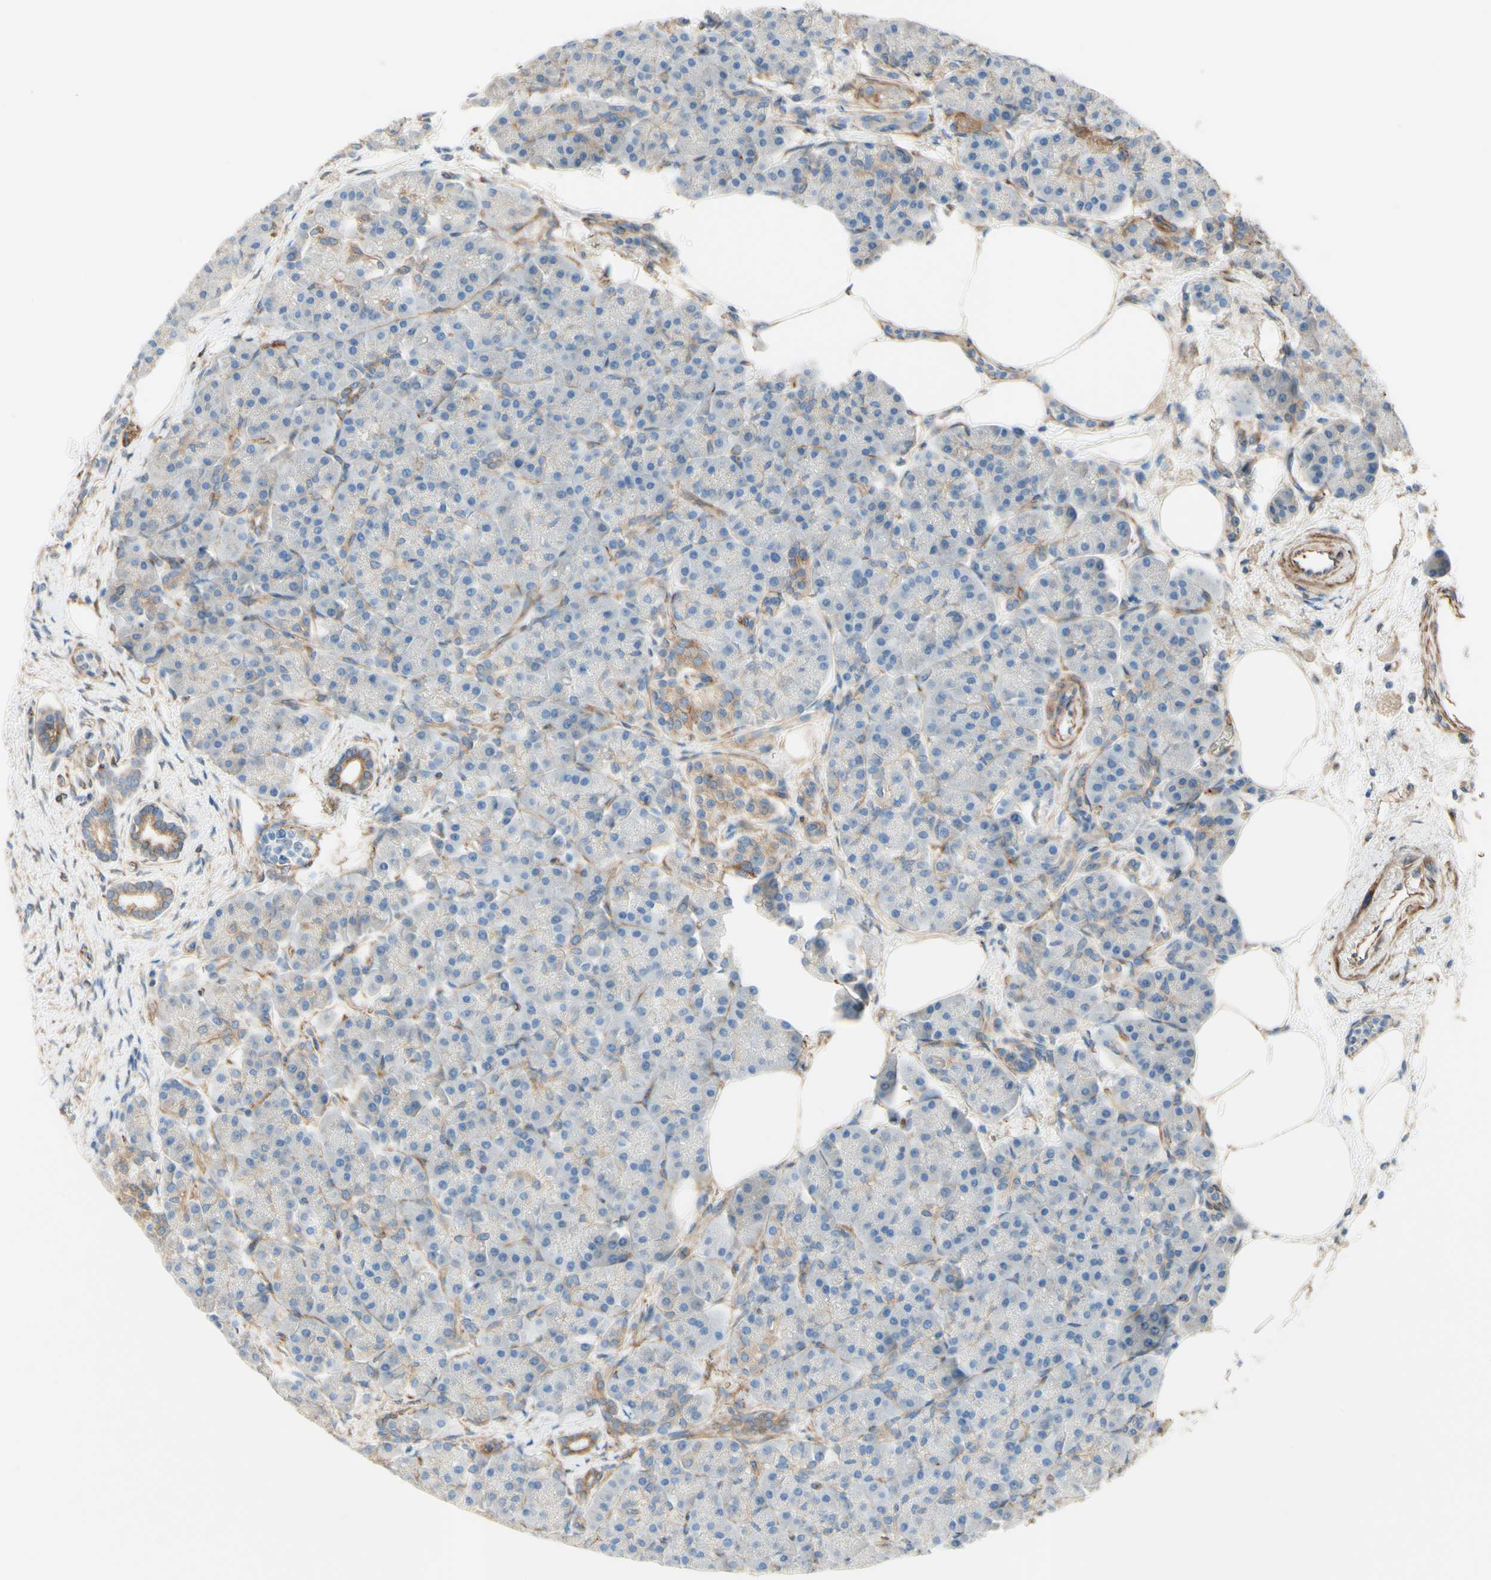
{"staining": {"intensity": "moderate", "quantity": "<25%", "location": "cytoplasmic/membranous"}, "tissue": "pancreas", "cell_type": "Exocrine glandular cells", "image_type": "normal", "snomed": [{"axis": "morphology", "description": "Normal tissue, NOS"}, {"axis": "topography", "description": "Pancreas"}], "caption": "The histopathology image reveals staining of unremarkable pancreas, revealing moderate cytoplasmic/membranous protein expression (brown color) within exocrine glandular cells. (Brightfield microscopy of DAB IHC at high magnification).", "gene": "ENDOD1", "patient": {"sex": "female", "age": 70}}